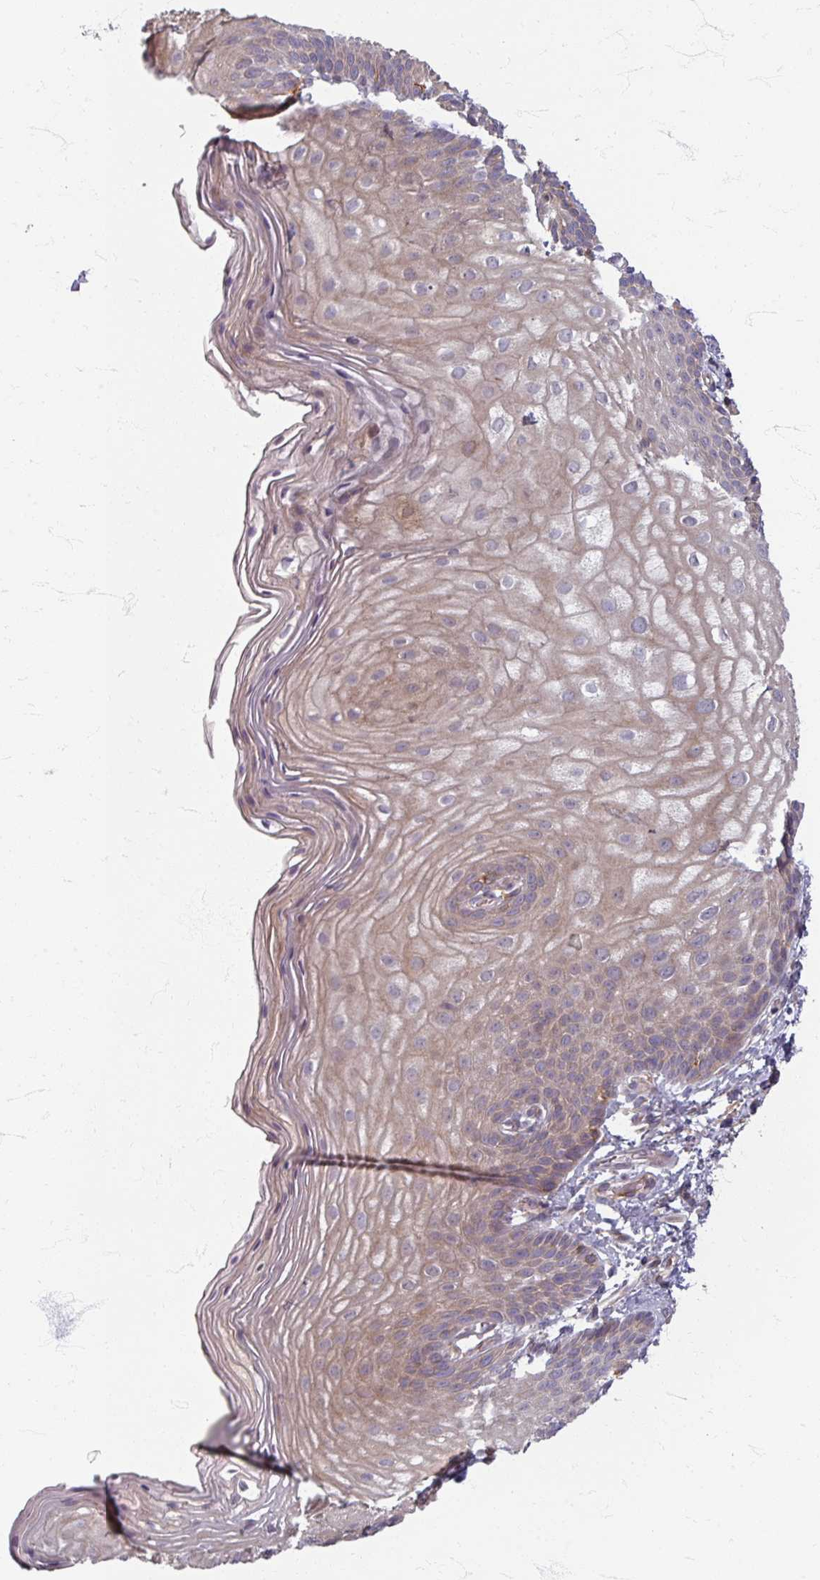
{"staining": {"intensity": "moderate", "quantity": "25%-75%", "location": "cytoplasmic/membranous"}, "tissue": "skin", "cell_type": "Epidermal cells", "image_type": "normal", "snomed": [{"axis": "morphology", "description": "Normal tissue, NOS"}, {"axis": "topography", "description": "Anal"}], "caption": "Immunohistochemistry (DAB) staining of normal human skin shows moderate cytoplasmic/membranous protein staining in approximately 25%-75% of epidermal cells.", "gene": "STAM", "patient": {"sex": "female", "age": 40}}